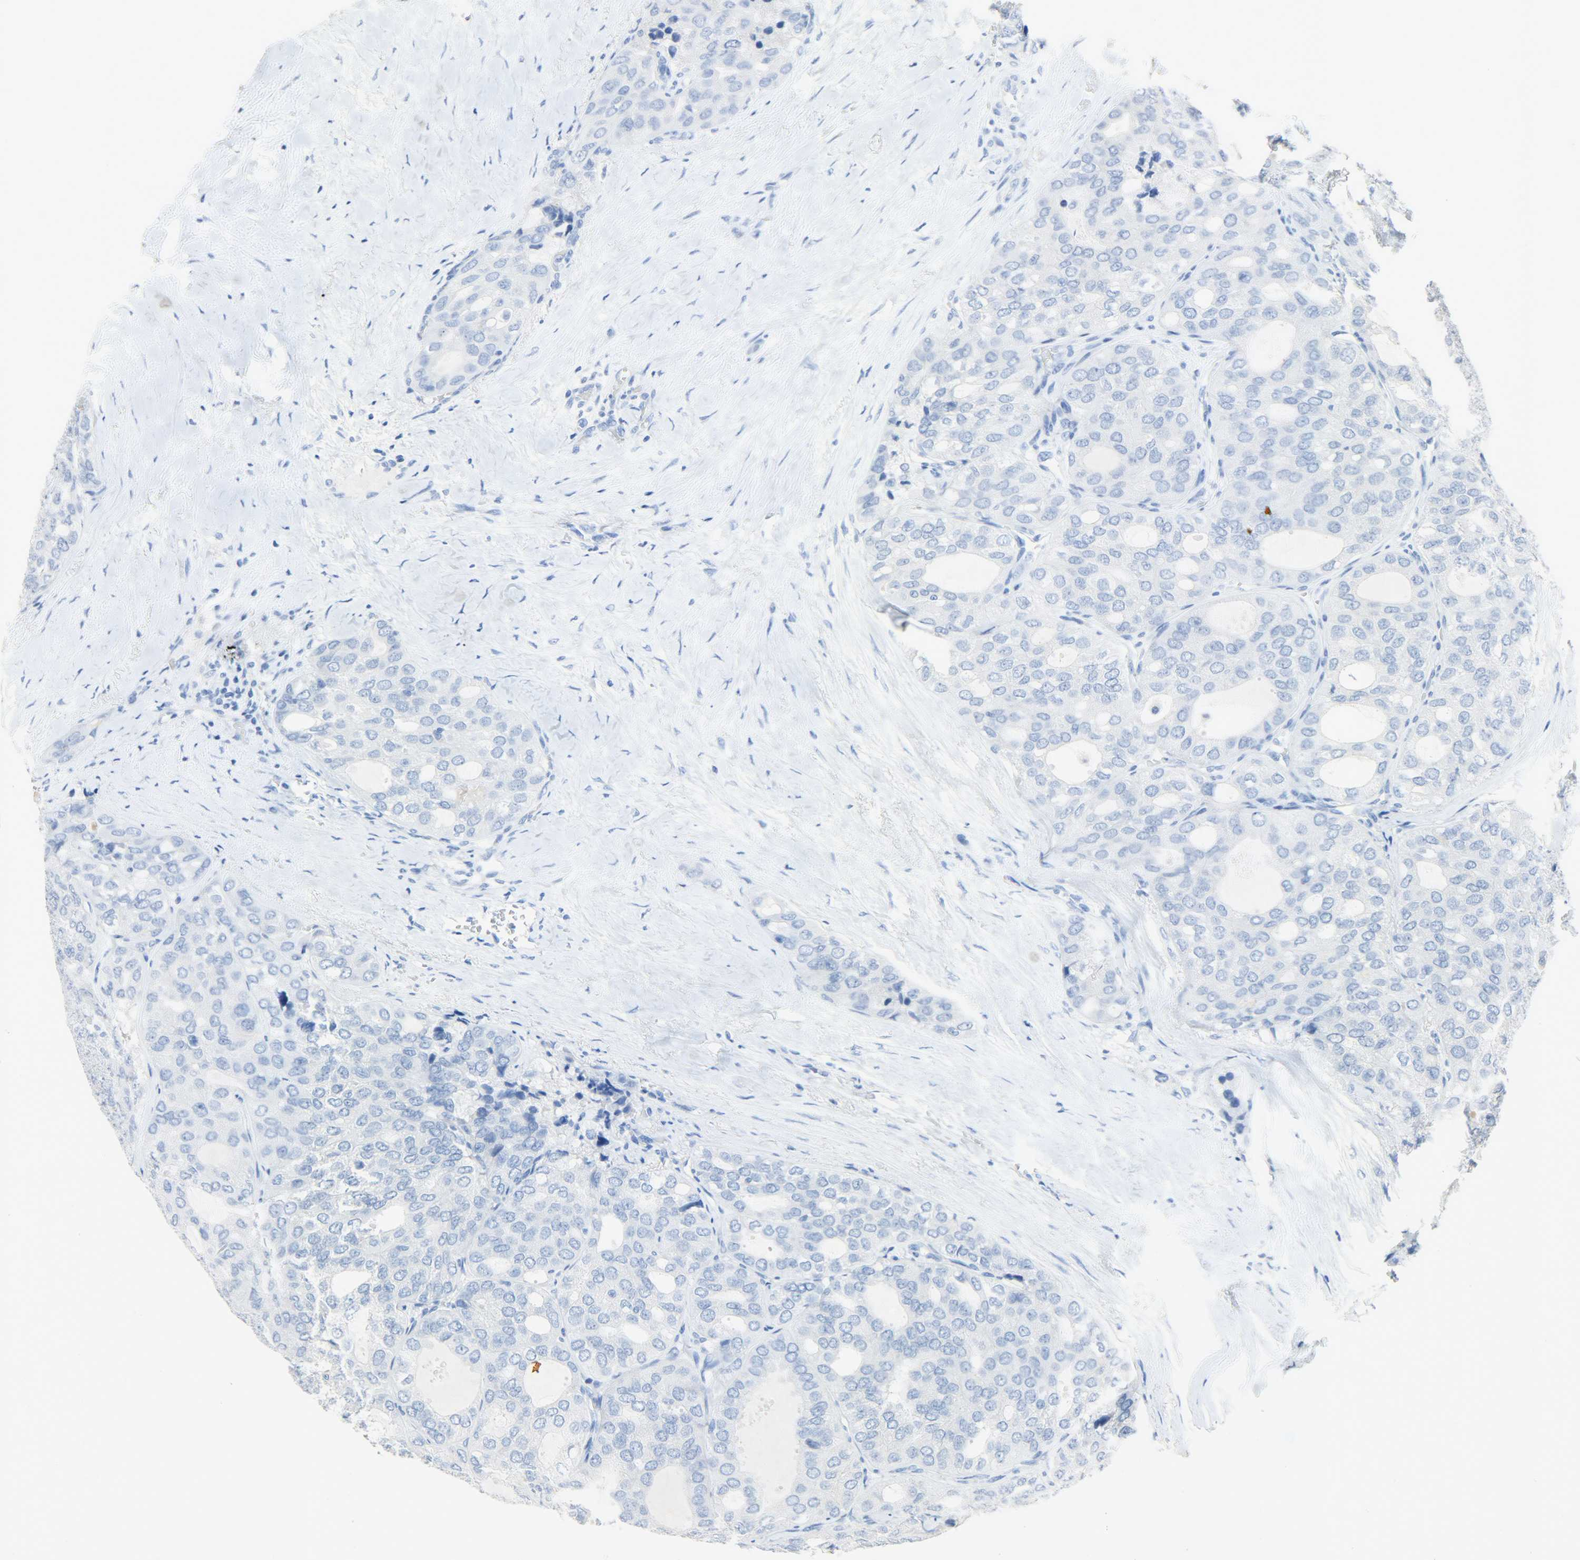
{"staining": {"intensity": "negative", "quantity": "none", "location": "none"}, "tissue": "thyroid cancer", "cell_type": "Tumor cells", "image_type": "cancer", "snomed": [{"axis": "morphology", "description": "Follicular adenoma carcinoma, NOS"}, {"axis": "topography", "description": "Thyroid gland"}], "caption": "DAB immunohistochemical staining of human thyroid cancer (follicular adenoma carcinoma) displays no significant staining in tumor cells. Nuclei are stained in blue.", "gene": "CA3", "patient": {"sex": "male", "age": 75}}